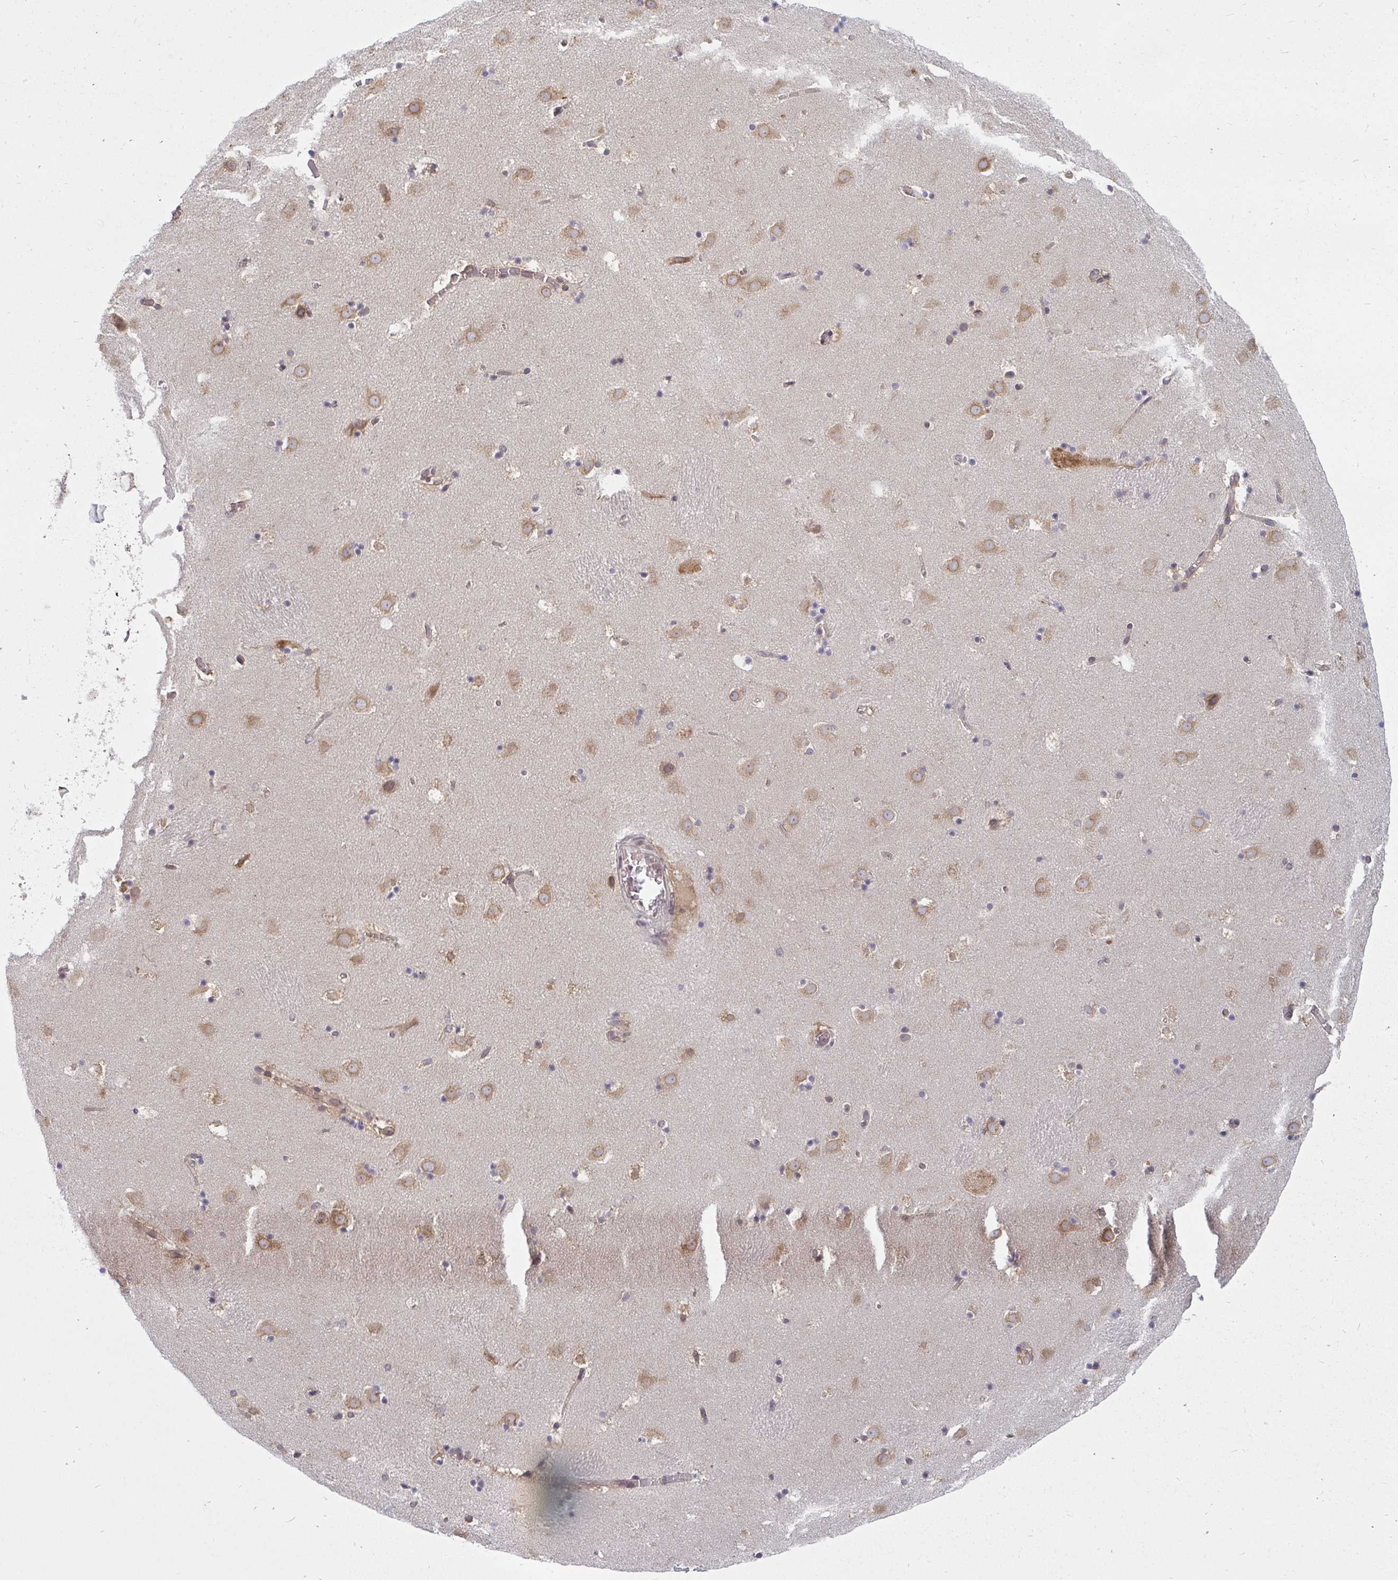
{"staining": {"intensity": "negative", "quantity": "none", "location": "none"}, "tissue": "caudate", "cell_type": "Glial cells", "image_type": "normal", "snomed": [{"axis": "morphology", "description": "Normal tissue, NOS"}, {"axis": "topography", "description": "Lateral ventricle wall"}], "caption": "This image is of unremarkable caudate stained with immunohistochemistry to label a protein in brown with the nuclei are counter-stained blue. There is no expression in glial cells.", "gene": "LYSMD4", "patient": {"sex": "male", "age": 37}}